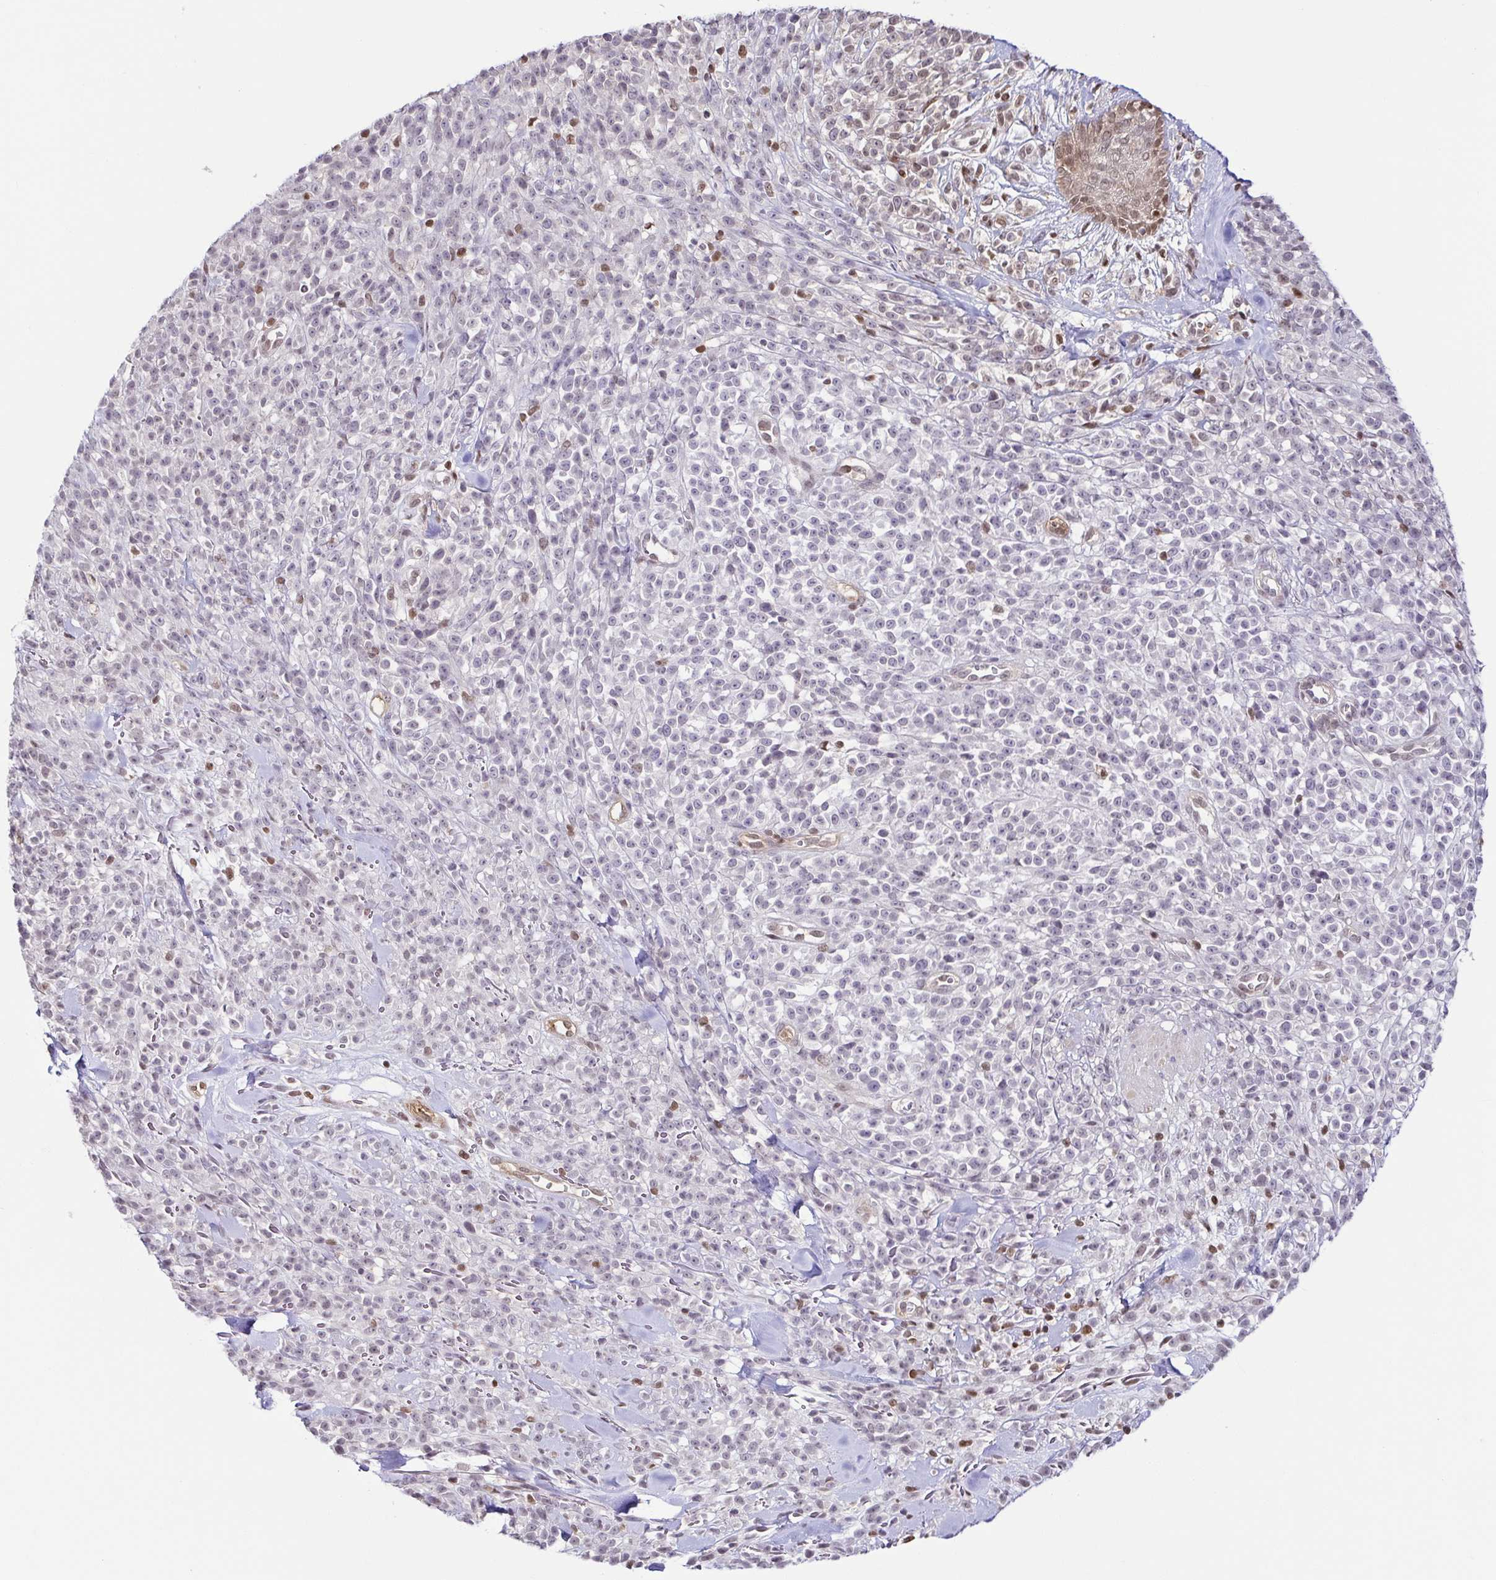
{"staining": {"intensity": "negative", "quantity": "none", "location": "none"}, "tissue": "melanoma", "cell_type": "Tumor cells", "image_type": "cancer", "snomed": [{"axis": "morphology", "description": "Malignant melanoma, NOS"}, {"axis": "topography", "description": "Skin"}, {"axis": "topography", "description": "Skin of trunk"}], "caption": "Histopathology image shows no significant protein expression in tumor cells of malignant melanoma.", "gene": "PSMB9", "patient": {"sex": "male", "age": 74}}